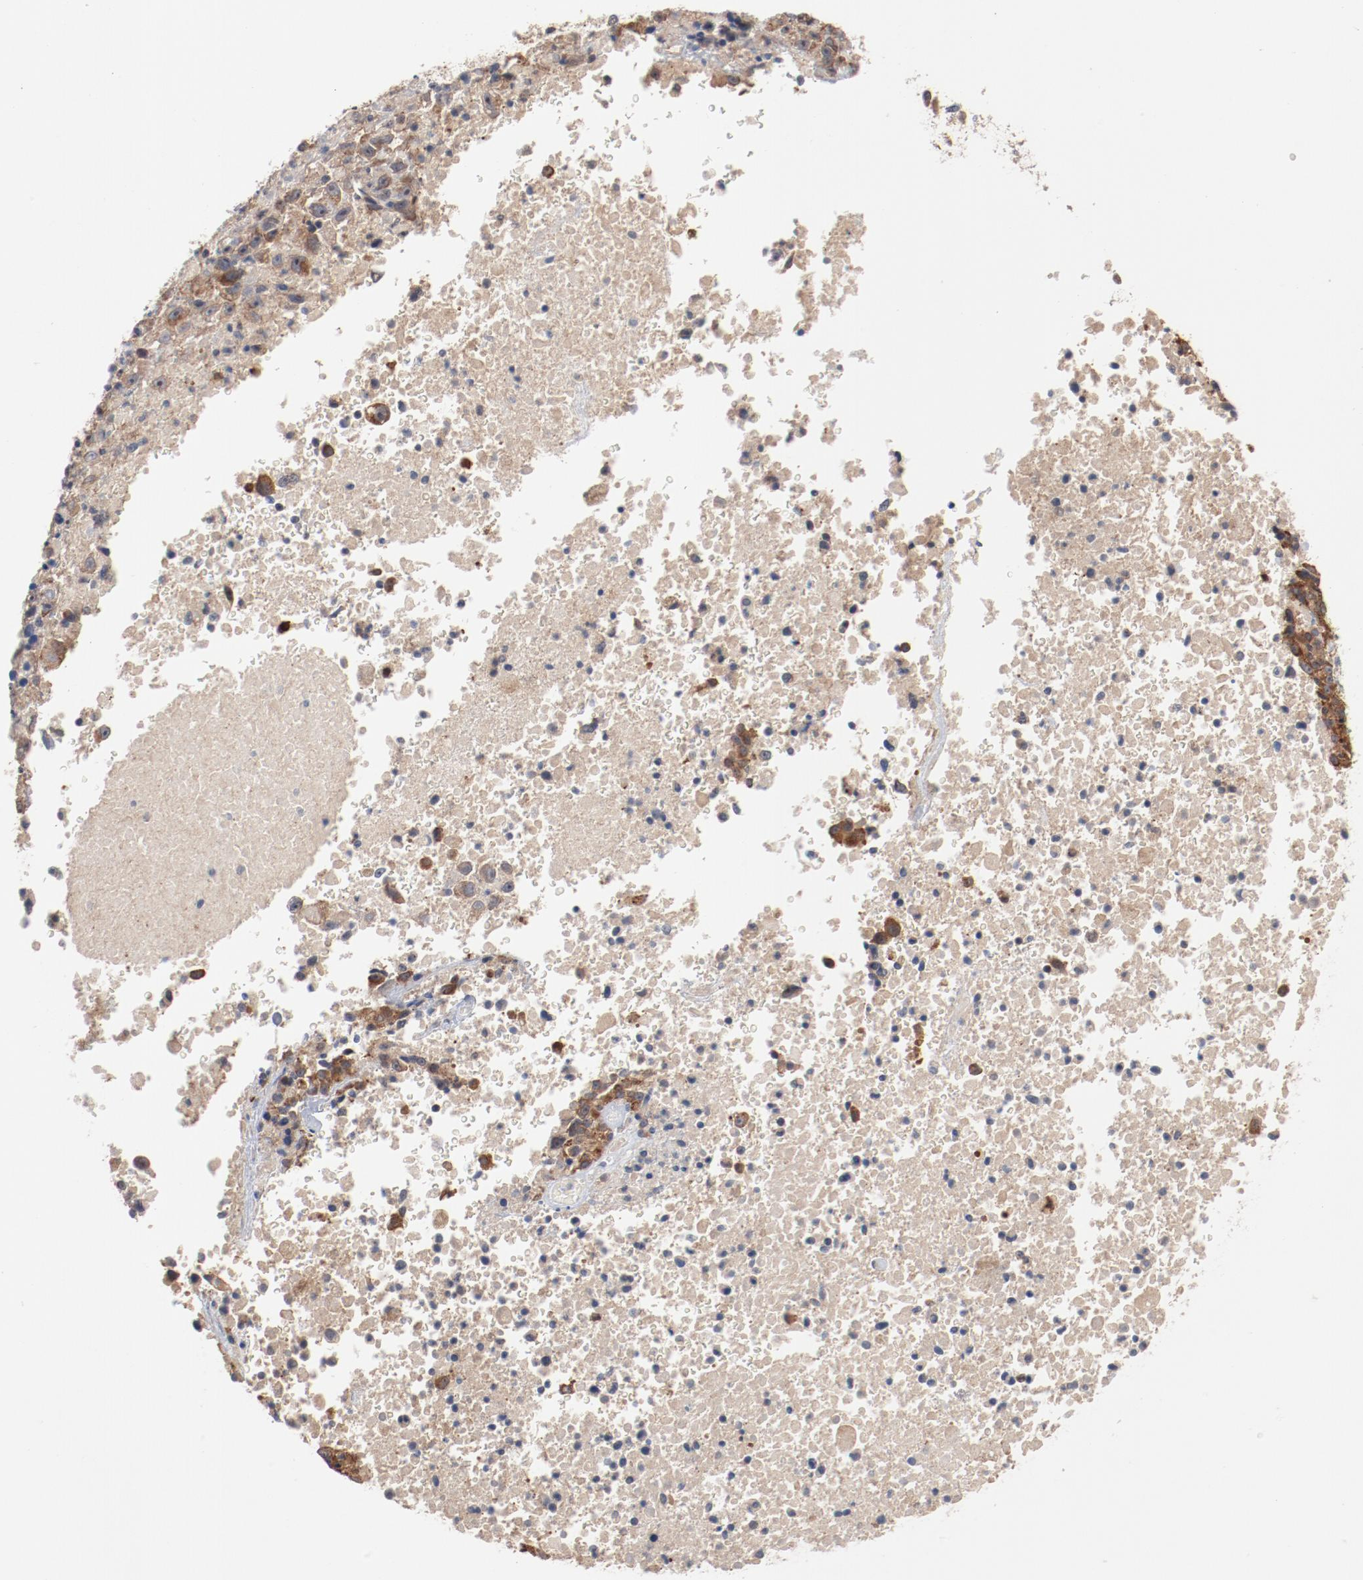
{"staining": {"intensity": "moderate", "quantity": ">75%", "location": "cytoplasmic/membranous"}, "tissue": "melanoma", "cell_type": "Tumor cells", "image_type": "cancer", "snomed": [{"axis": "morphology", "description": "Malignant melanoma, Metastatic site"}, {"axis": "topography", "description": "Cerebral cortex"}], "caption": "Approximately >75% of tumor cells in human malignant melanoma (metastatic site) exhibit moderate cytoplasmic/membranous protein staining as visualized by brown immunohistochemical staining.", "gene": "RNASE11", "patient": {"sex": "female", "age": 52}}